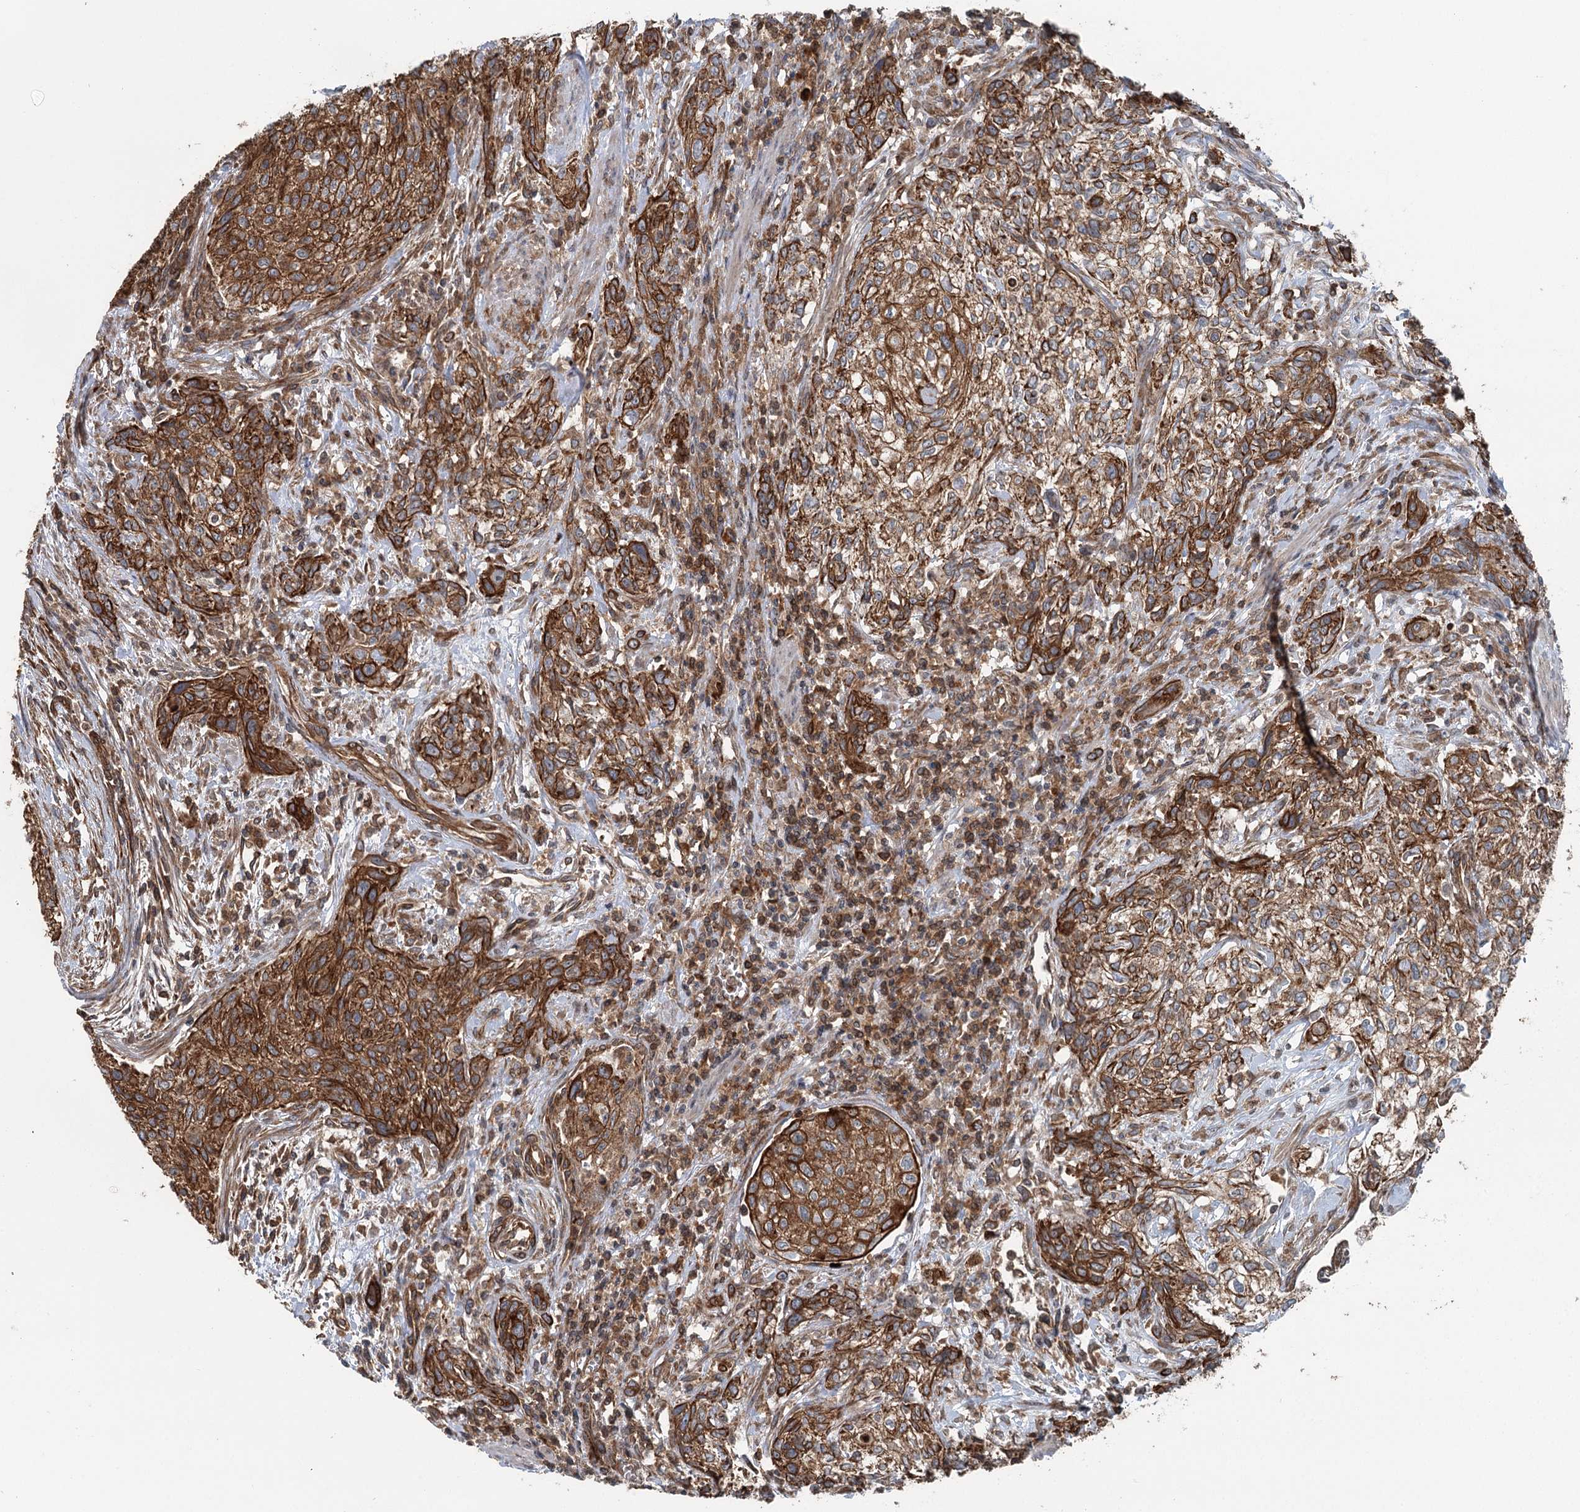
{"staining": {"intensity": "strong", "quantity": ">75%", "location": "cytoplasmic/membranous"}, "tissue": "urothelial cancer", "cell_type": "Tumor cells", "image_type": "cancer", "snomed": [{"axis": "morphology", "description": "Normal tissue, NOS"}, {"axis": "morphology", "description": "Urothelial carcinoma, NOS"}, {"axis": "topography", "description": "Urinary bladder"}, {"axis": "topography", "description": "Peripheral nerve tissue"}], "caption": "The immunohistochemical stain labels strong cytoplasmic/membranous expression in tumor cells of urothelial cancer tissue.", "gene": "IQSEC1", "patient": {"sex": "male", "age": 35}}